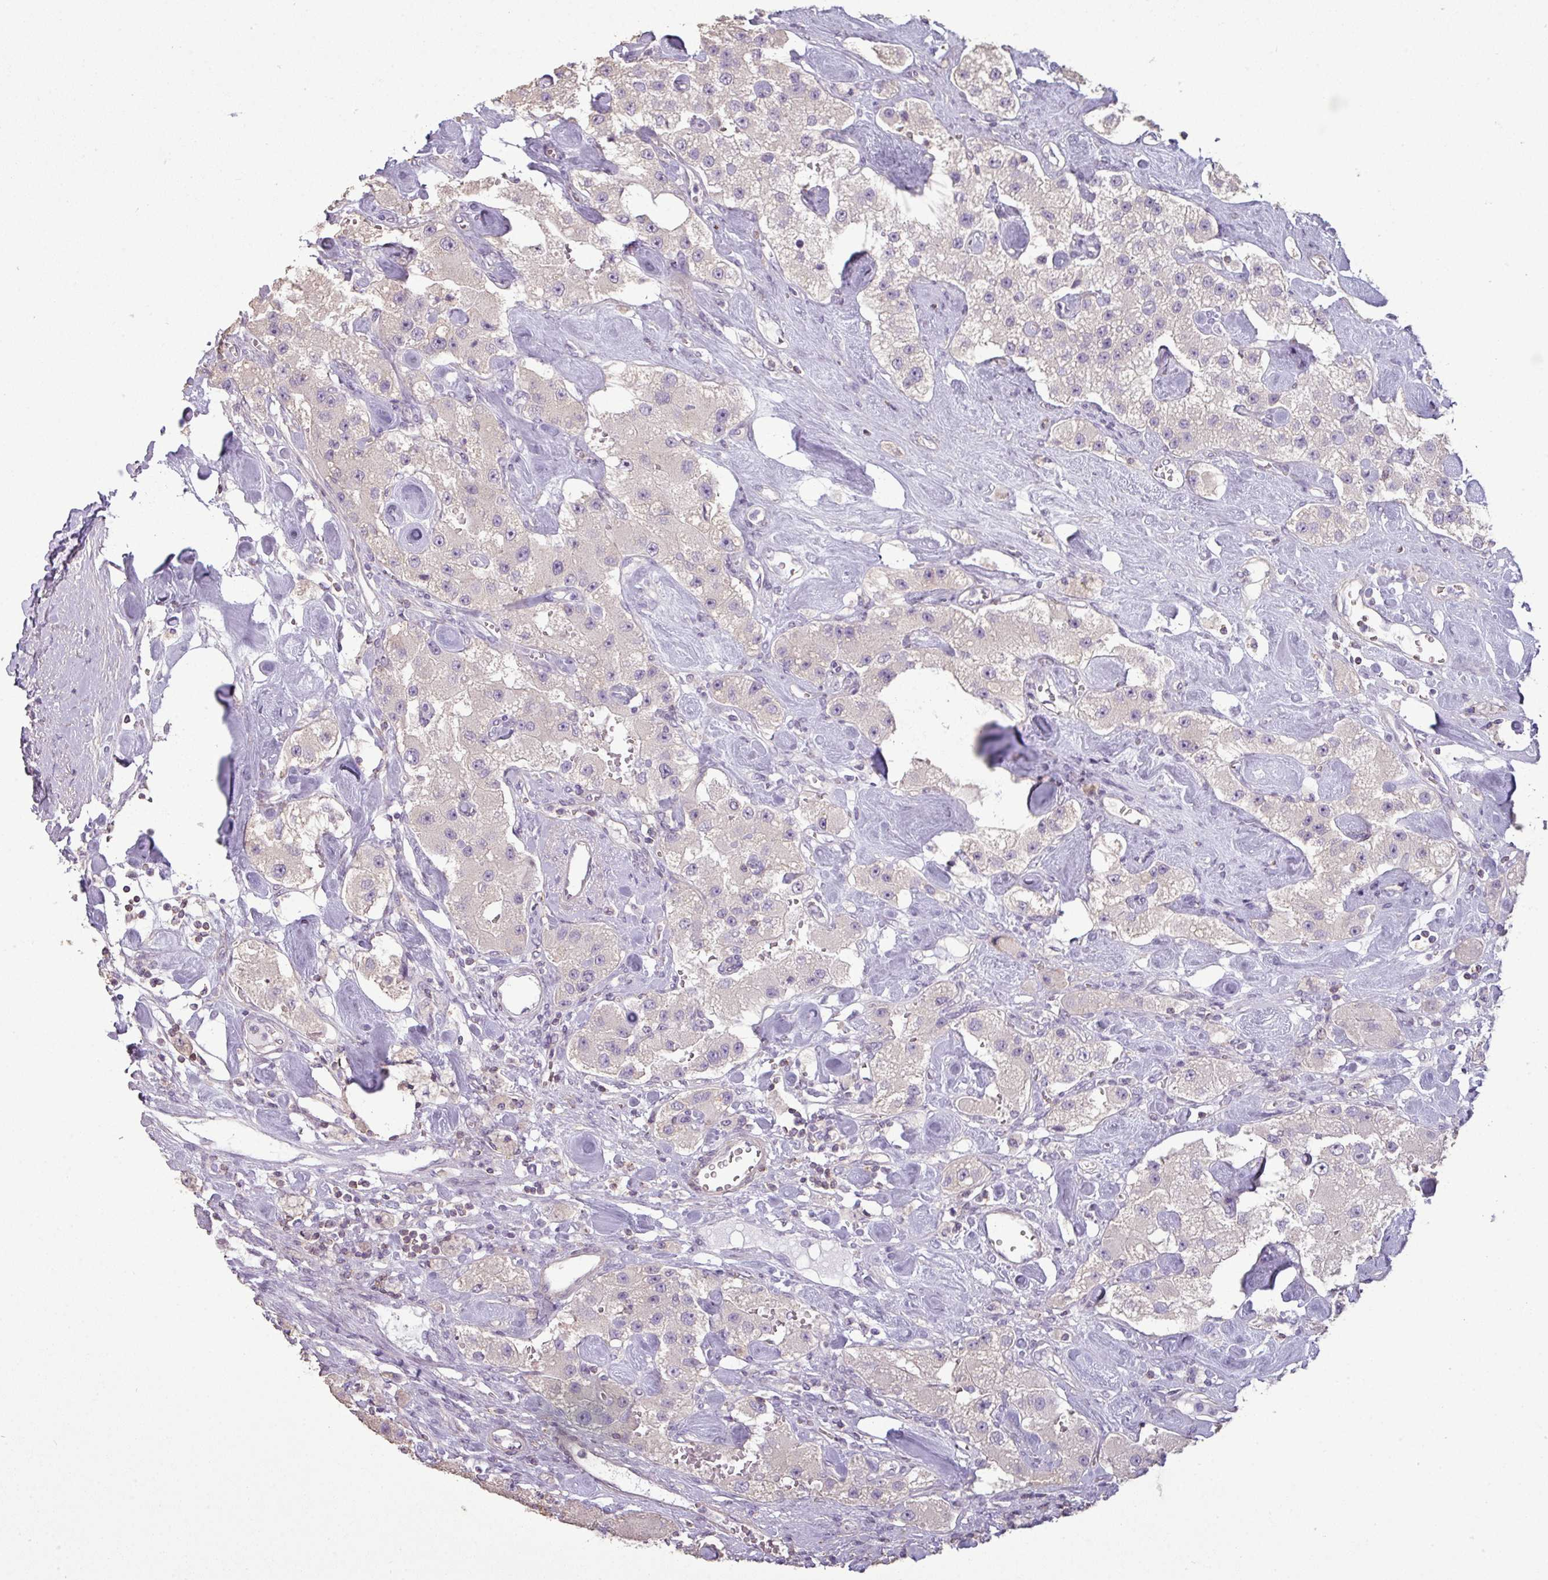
{"staining": {"intensity": "negative", "quantity": "none", "location": "none"}, "tissue": "carcinoid", "cell_type": "Tumor cells", "image_type": "cancer", "snomed": [{"axis": "morphology", "description": "Carcinoid, malignant, NOS"}, {"axis": "topography", "description": "Pancreas"}], "caption": "Immunohistochemistry micrograph of human malignant carcinoid stained for a protein (brown), which displays no expression in tumor cells.", "gene": "LY9", "patient": {"sex": "male", "age": 41}}